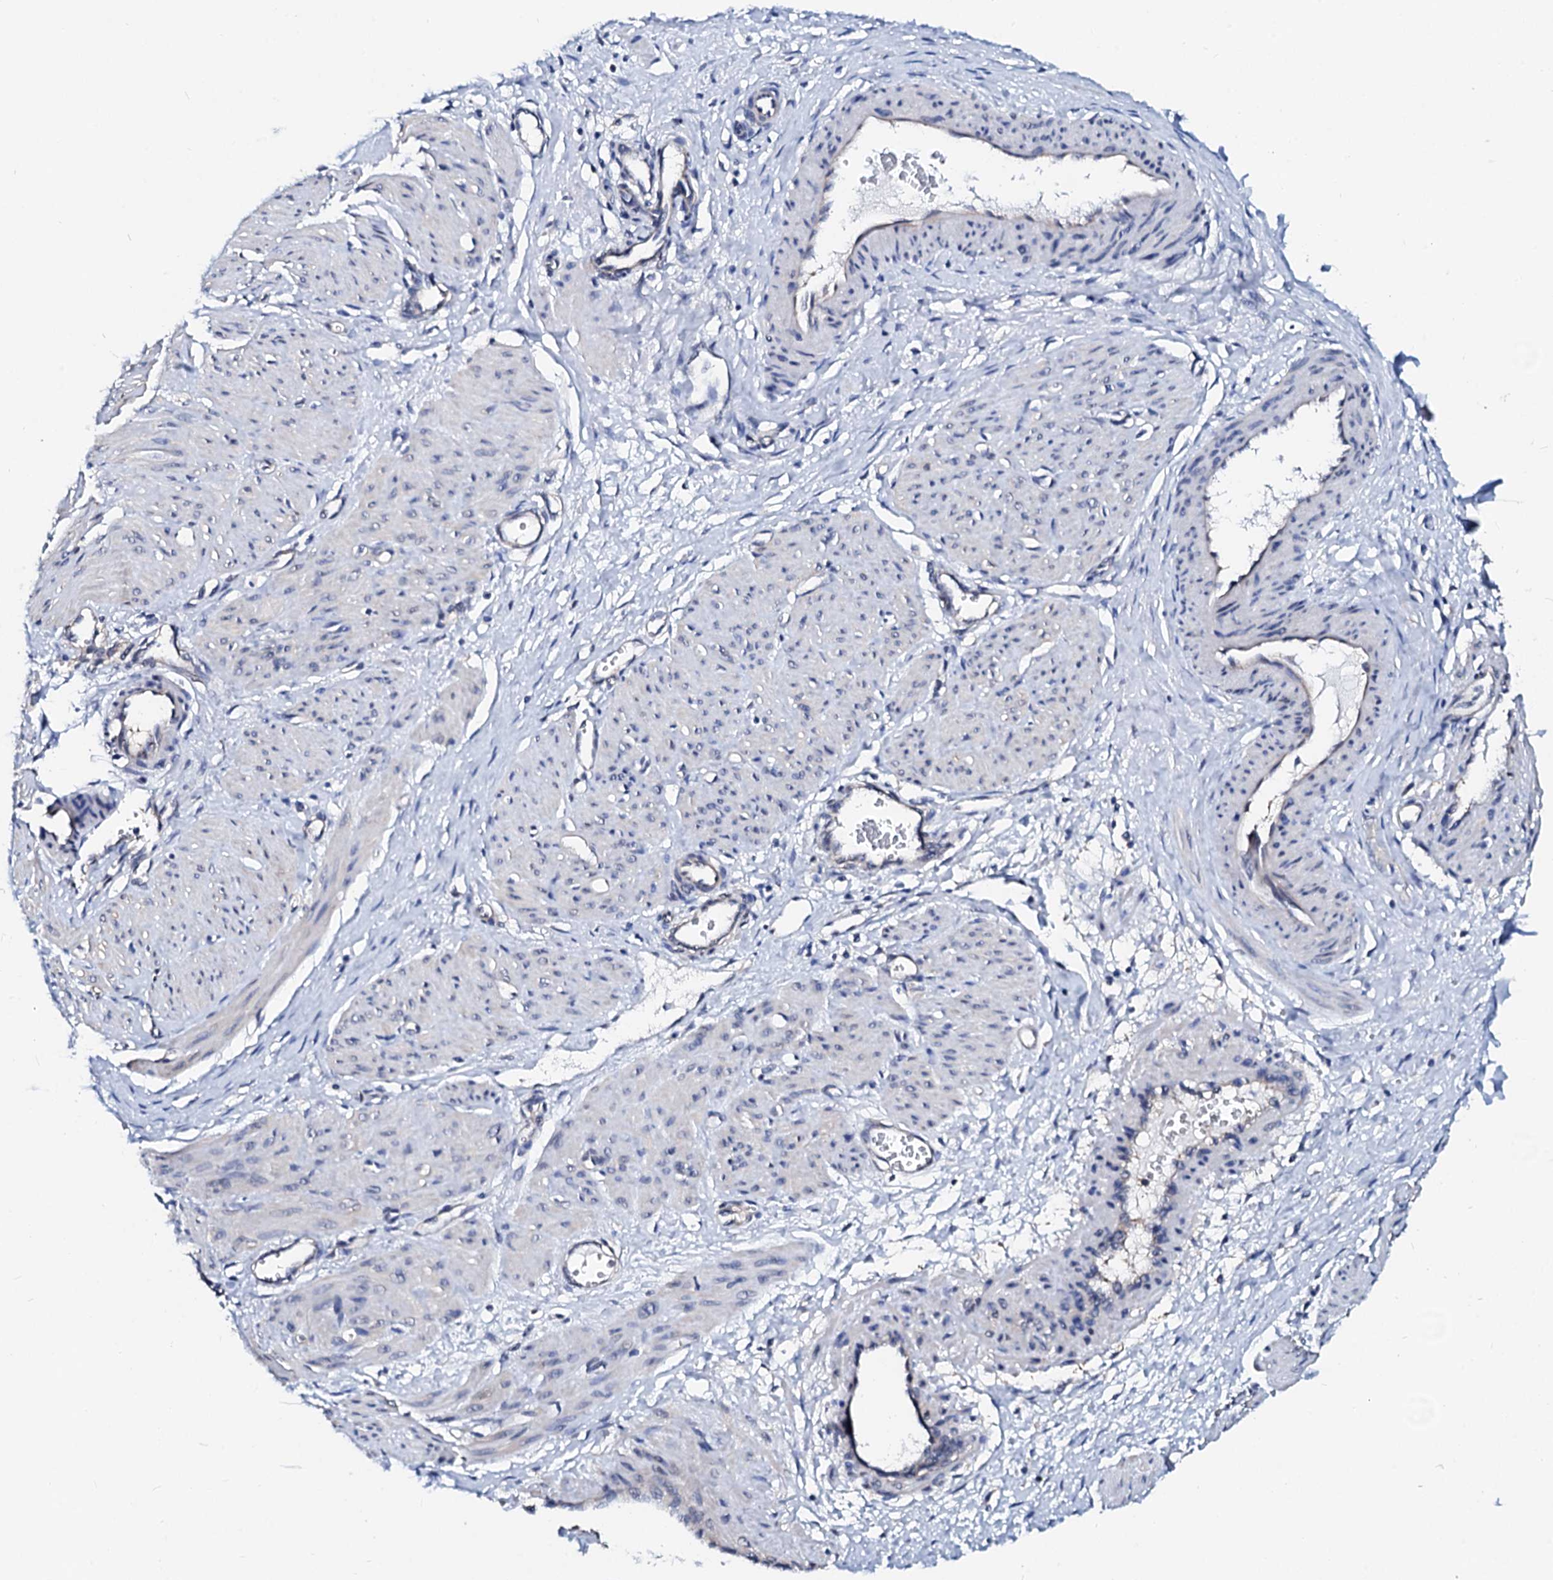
{"staining": {"intensity": "negative", "quantity": "none", "location": "none"}, "tissue": "smooth muscle", "cell_type": "Smooth muscle cells", "image_type": "normal", "snomed": [{"axis": "morphology", "description": "Normal tissue, NOS"}, {"axis": "topography", "description": "Endometrium"}], "caption": "There is no significant positivity in smooth muscle cells of smooth muscle. The staining was performed using DAB (3,3'-diaminobenzidine) to visualize the protein expression in brown, while the nuclei were stained in blue with hematoxylin (Magnification: 20x).", "gene": "CSN2", "patient": {"sex": "female", "age": 33}}